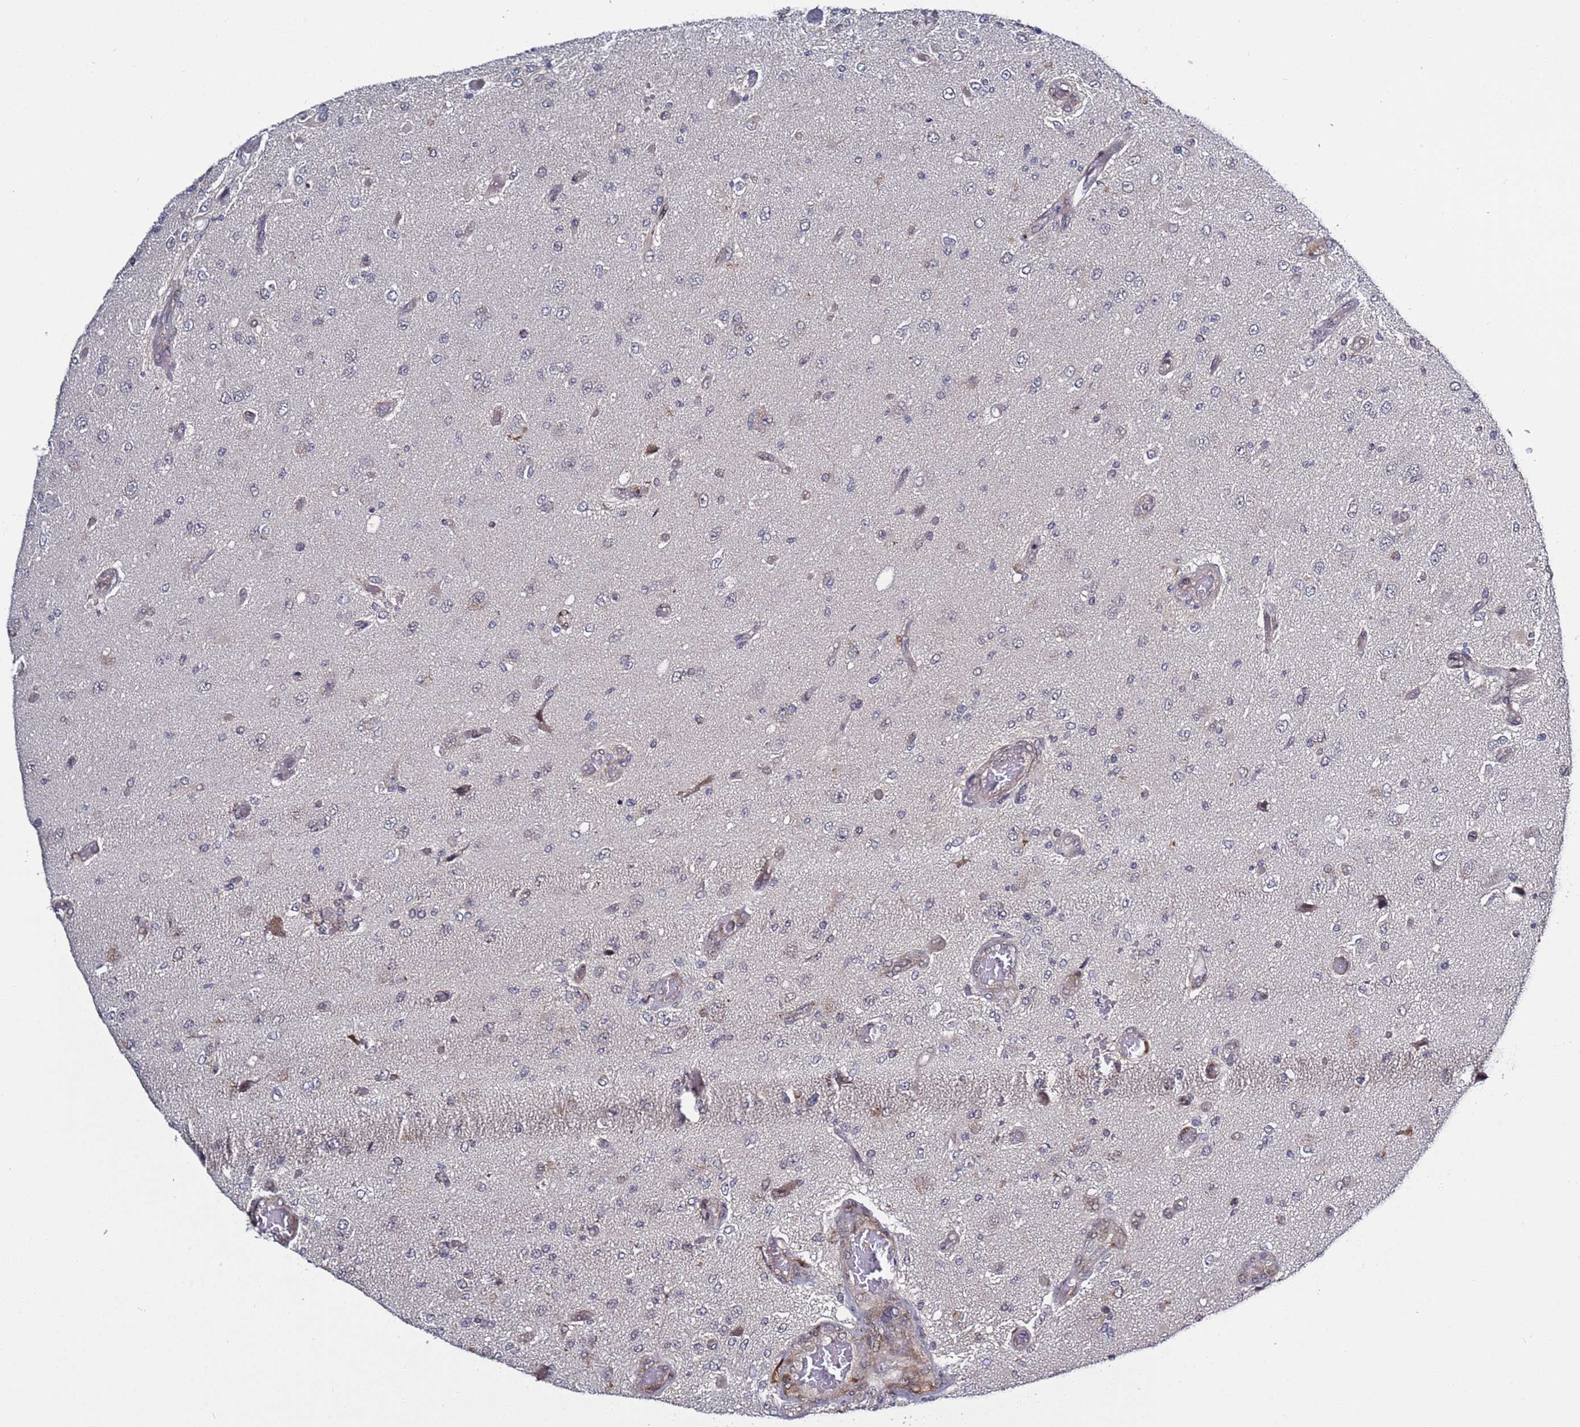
{"staining": {"intensity": "negative", "quantity": "none", "location": "none"}, "tissue": "glioma", "cell_type": "Tumor cells", "image_type": "cancer", "snomed": [{"axis": "morphology", "description": "Normal tissue, NOS"}, {"axis": "morphology", "description": "Glioma, malignant, High grade"}, {"axis": "topography", "description": "Cerebral cortex"}], "caption": "Immunohistochemistry image of human glioma stained for a protein (brown), which displays no positivity in tumor cells.", "gene": "POLR2D", "patient": {"sex": "male", "age": 77}}